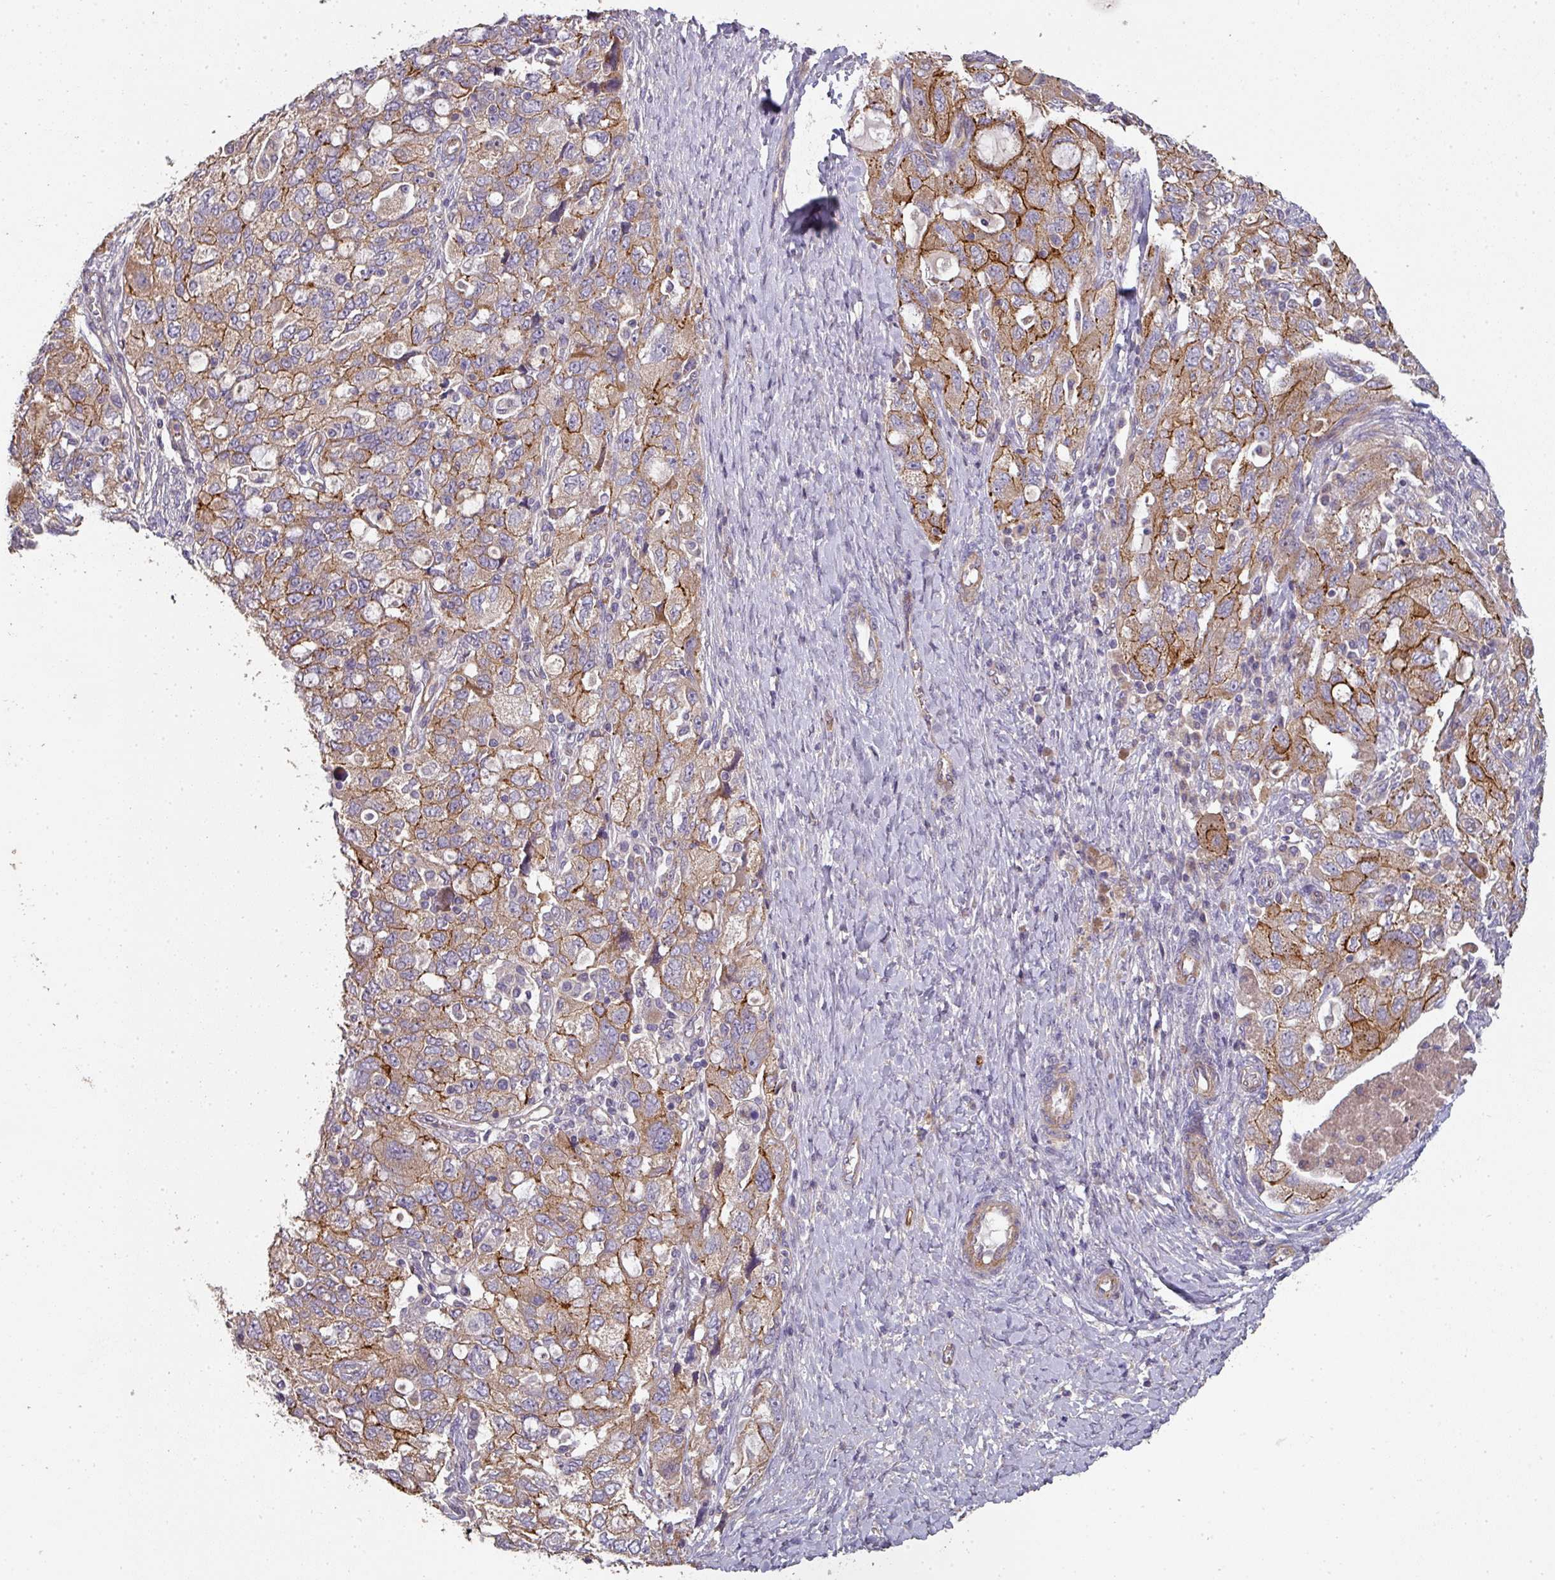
{"staining": {"intensity": "moderate", "quantity": "25%-75%", "location": "cytoplasmic/membranous"}, "tissue": "ovarian cancer", "cell_type": "Tumor cells", "image_type": "cancer", "snomed": [{"axis": "morphology", "description": "Carcinoma, NOS"}, {"axis": "morphology", "description": "Cystadenocarcinoma, serous, NOS"}, {"axis": "topography", "description": "Ovary"}], "caption": "Immunohistochemical staining of human carcinoma (ovarian) exhibits moderate cytoplasmic/membranous protein staining in approximately 25%-75% of tumor cells.", "gene": "PCDH1", "patient": {"sex": "female", "age": 69}}